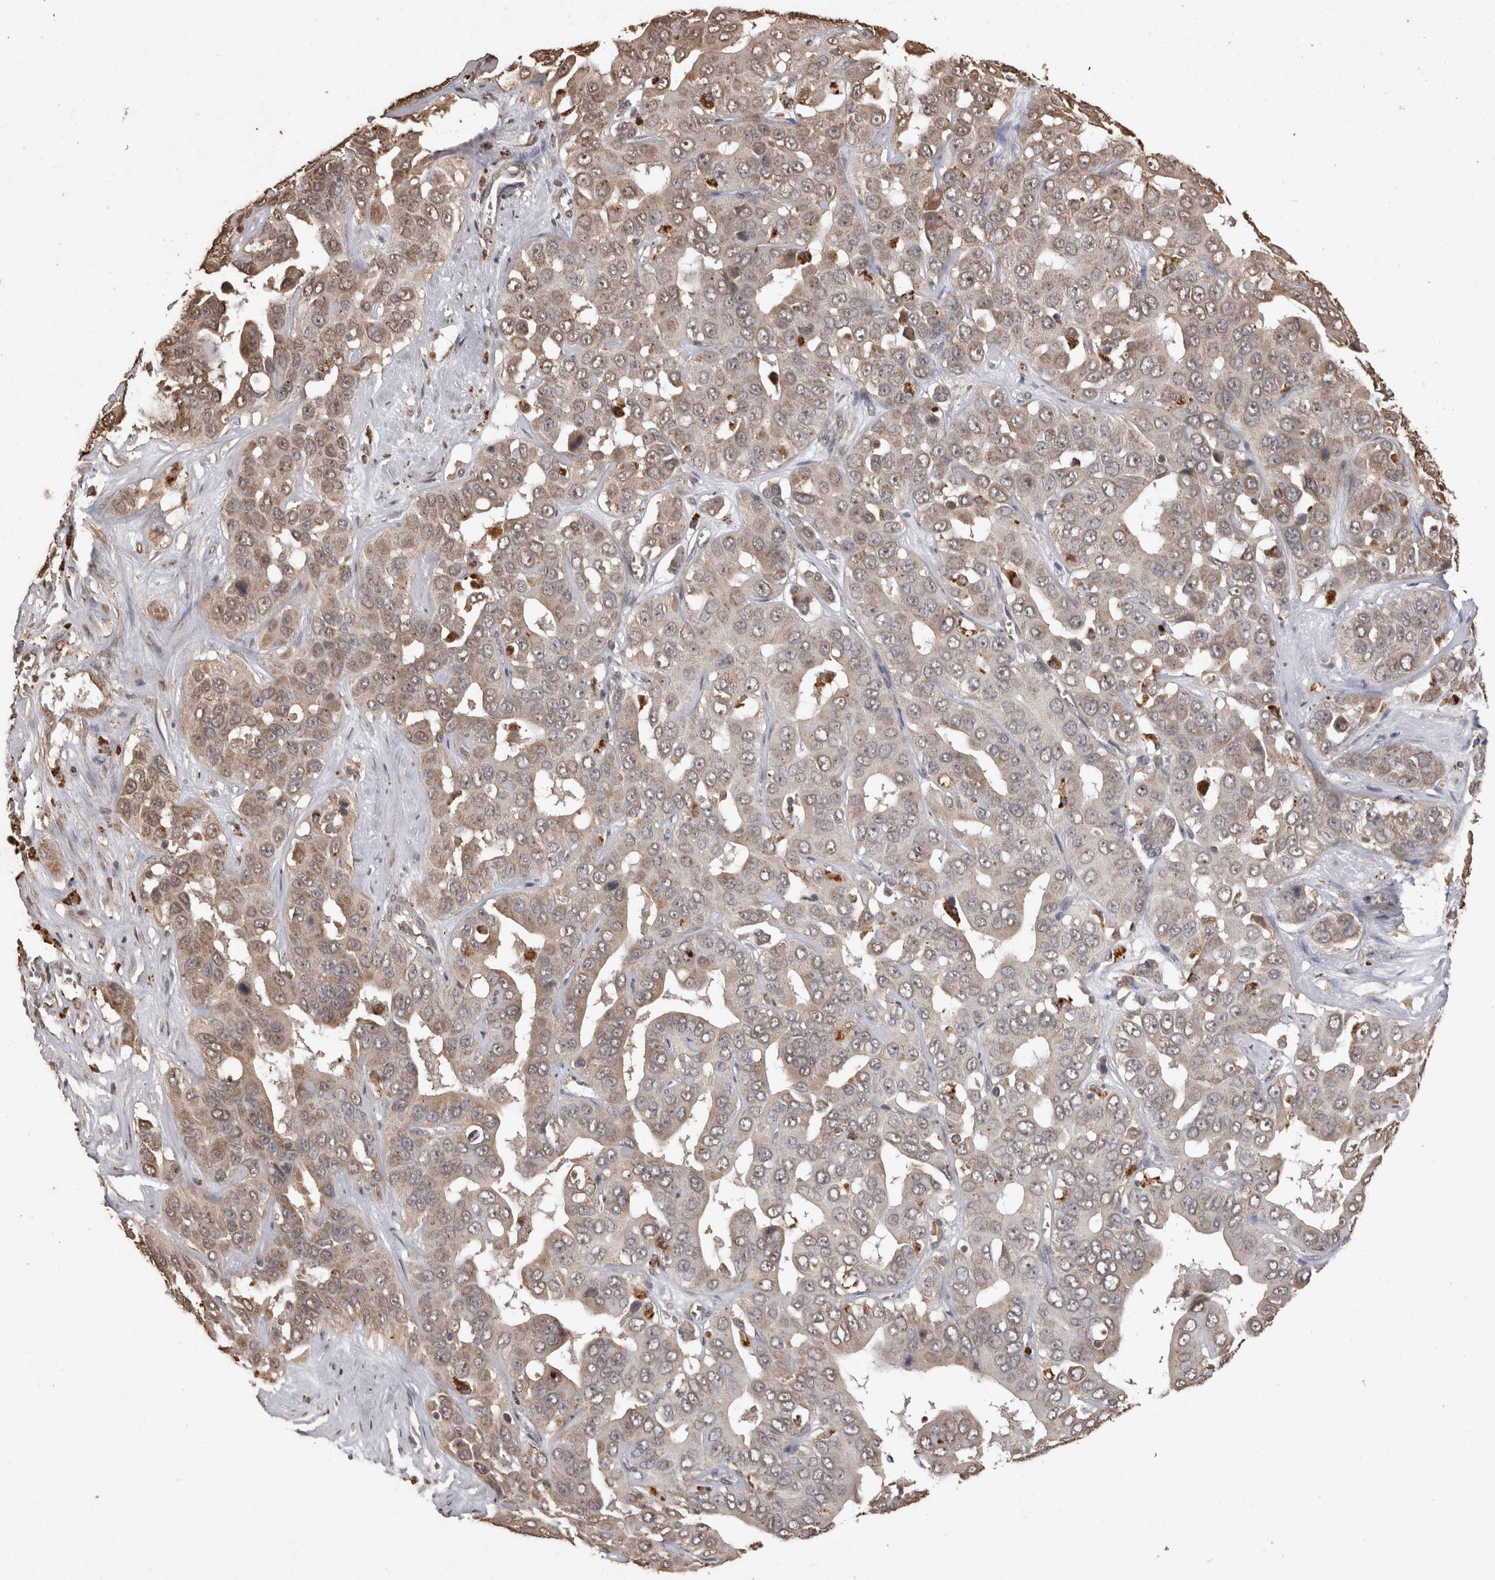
{"staining": {"intensity": "weak", "quantity": "25%-75%", "location": "cytoplasmic/membranous"}, "tissue": "liver cancer", "cell_type": "Tumor cells", "image_type": "cancer", "snomed": [{"axis": "morphology", "description": "Cholangiocarcinoma"}, {"axis": "topography", "description": "Liver"}], "caption": "This is a photomicrograph of immunohistochemistry staining of liver cancer (cholangiocarcinoma), which shows weak positivity in the cytoplasmic/membranous of tumor cells.", "gene": "SOCS5", "patient": {"sex": "female", "age": 52}}